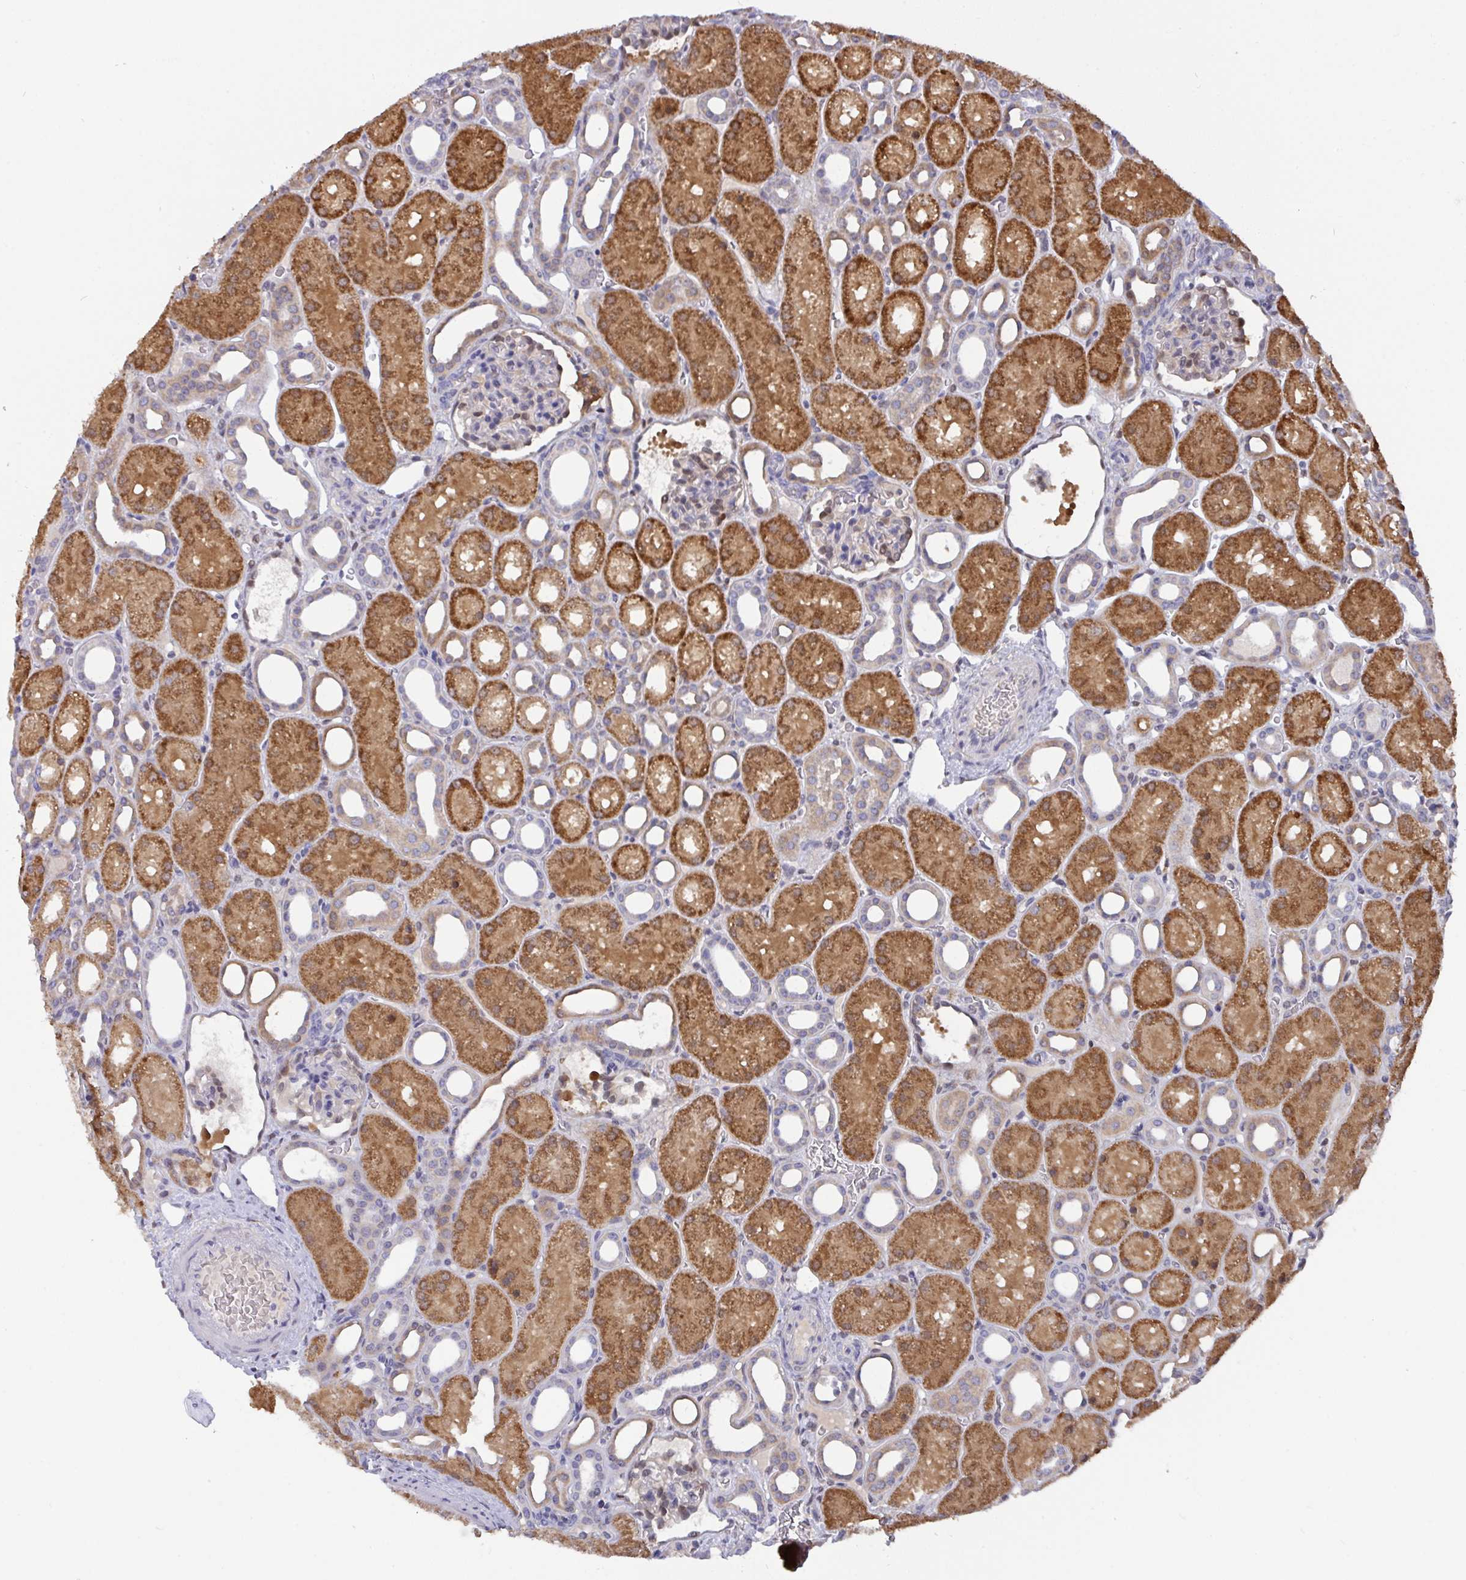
{"staining": {"intensity": "moderate", "quantity": "<25%", "location": "cytoplasmic/membranous"}, "tissue": "kidney", "cell_type": "Cells in glomeruli", "image_type": "normal", "snomed": [{"axis": "morphology", "description": "Normal tissue, NOS"}, {"axis": "topography", "description": "Kidney"}], "caption": "Kidney was stained to show a protein in brown. There is low levels of moderate cytoplasmic/membranous expression in about <25% of cells in glomeruli. (Brightfield microscopy of DAB IHC at high magnification).", "gene": "L3HYPDH", "patient": {"sex": "male", "age": 2}}